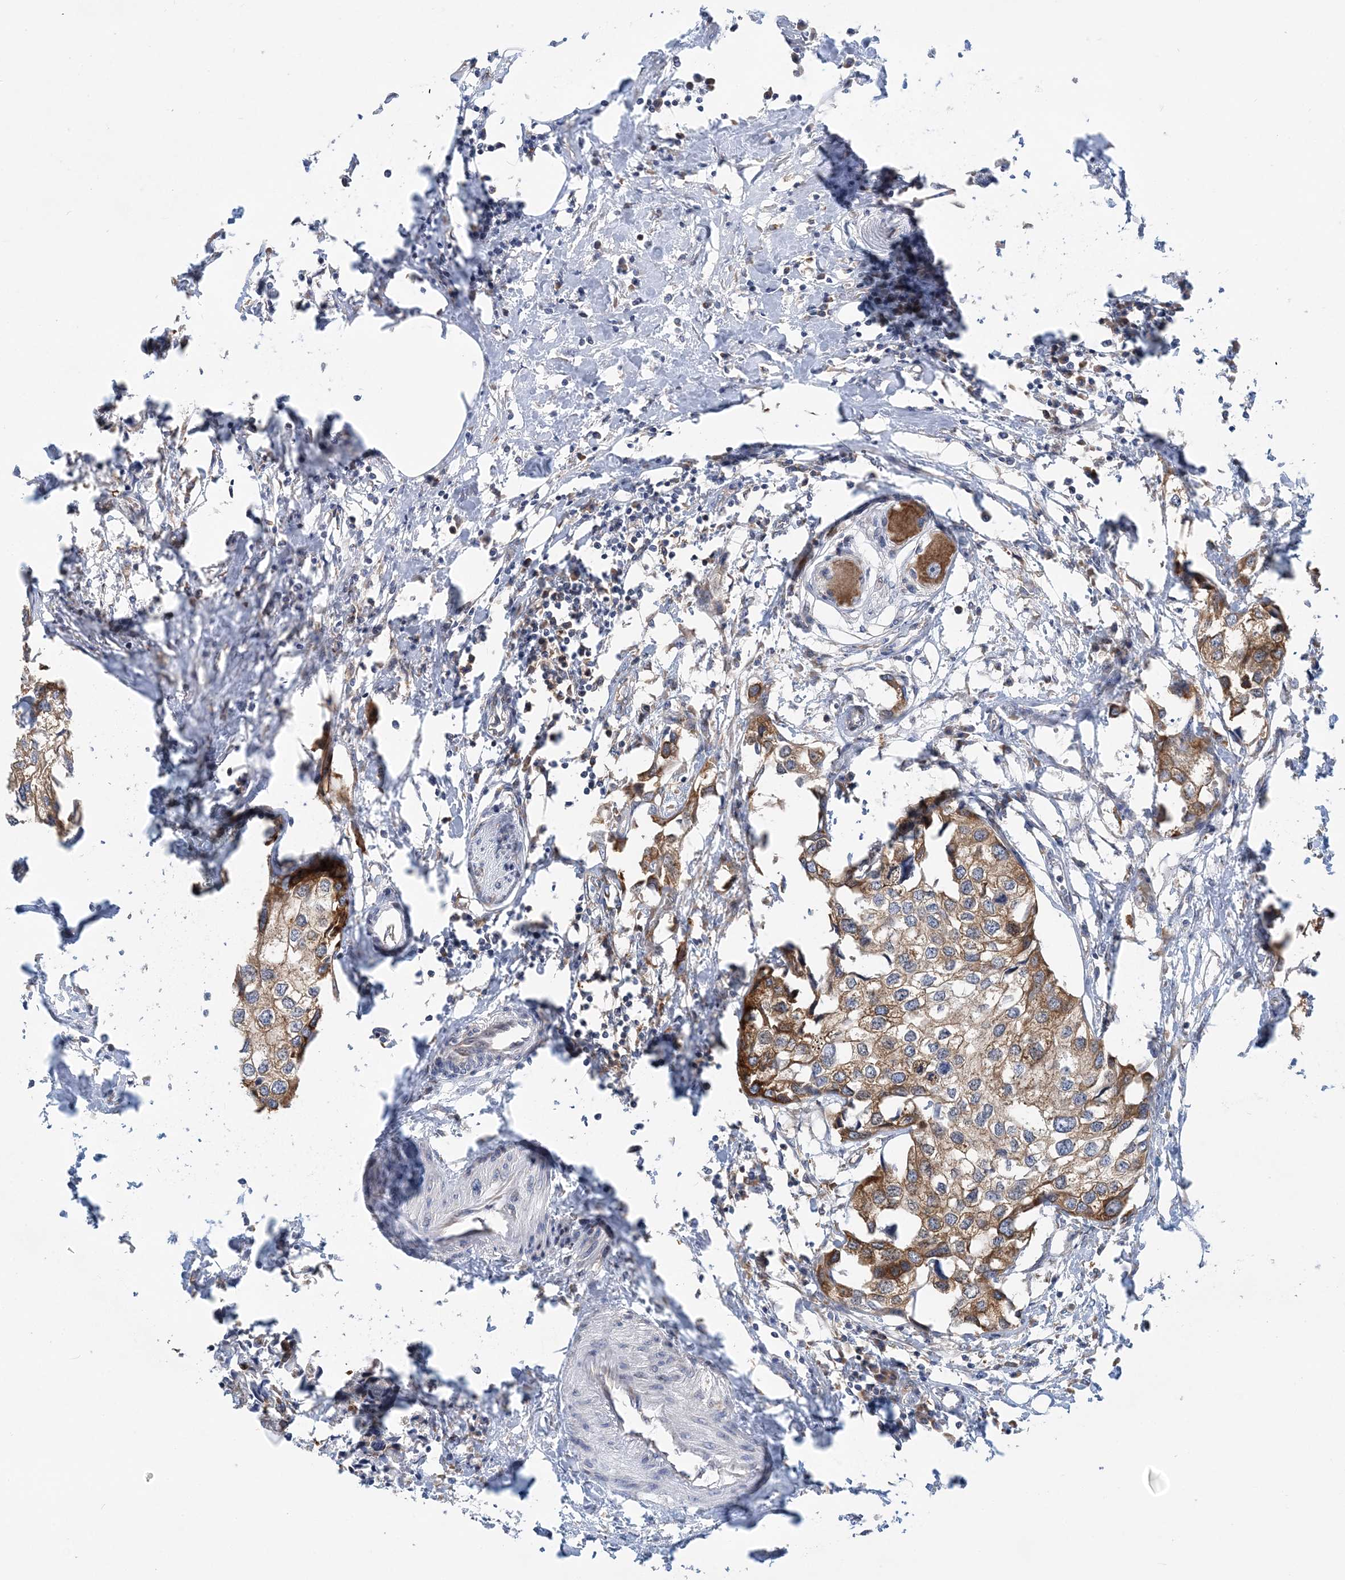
{"staining": {"intensity": "moderate", "quantity": ">75%", "location": "cytoplasmic/membranous"}, "tissue": "urothelial cancer", "cell_type": "Tumor cells", "image_type": "cancer", "snomed": [{"axis": "morphology", "description": "Urothelial carcinoma, High grade"}, {"axis": "topography", "description": "Urinary bladder"}], "caption": "This histopathology image reveals IHC staining of human urothelial cancer, with medium moderate cytoplasmic/membranous expression in approximately >75% of tumor cells.", "gene": "LARP4B", "patient": {"sex": "male", "age": 64}}